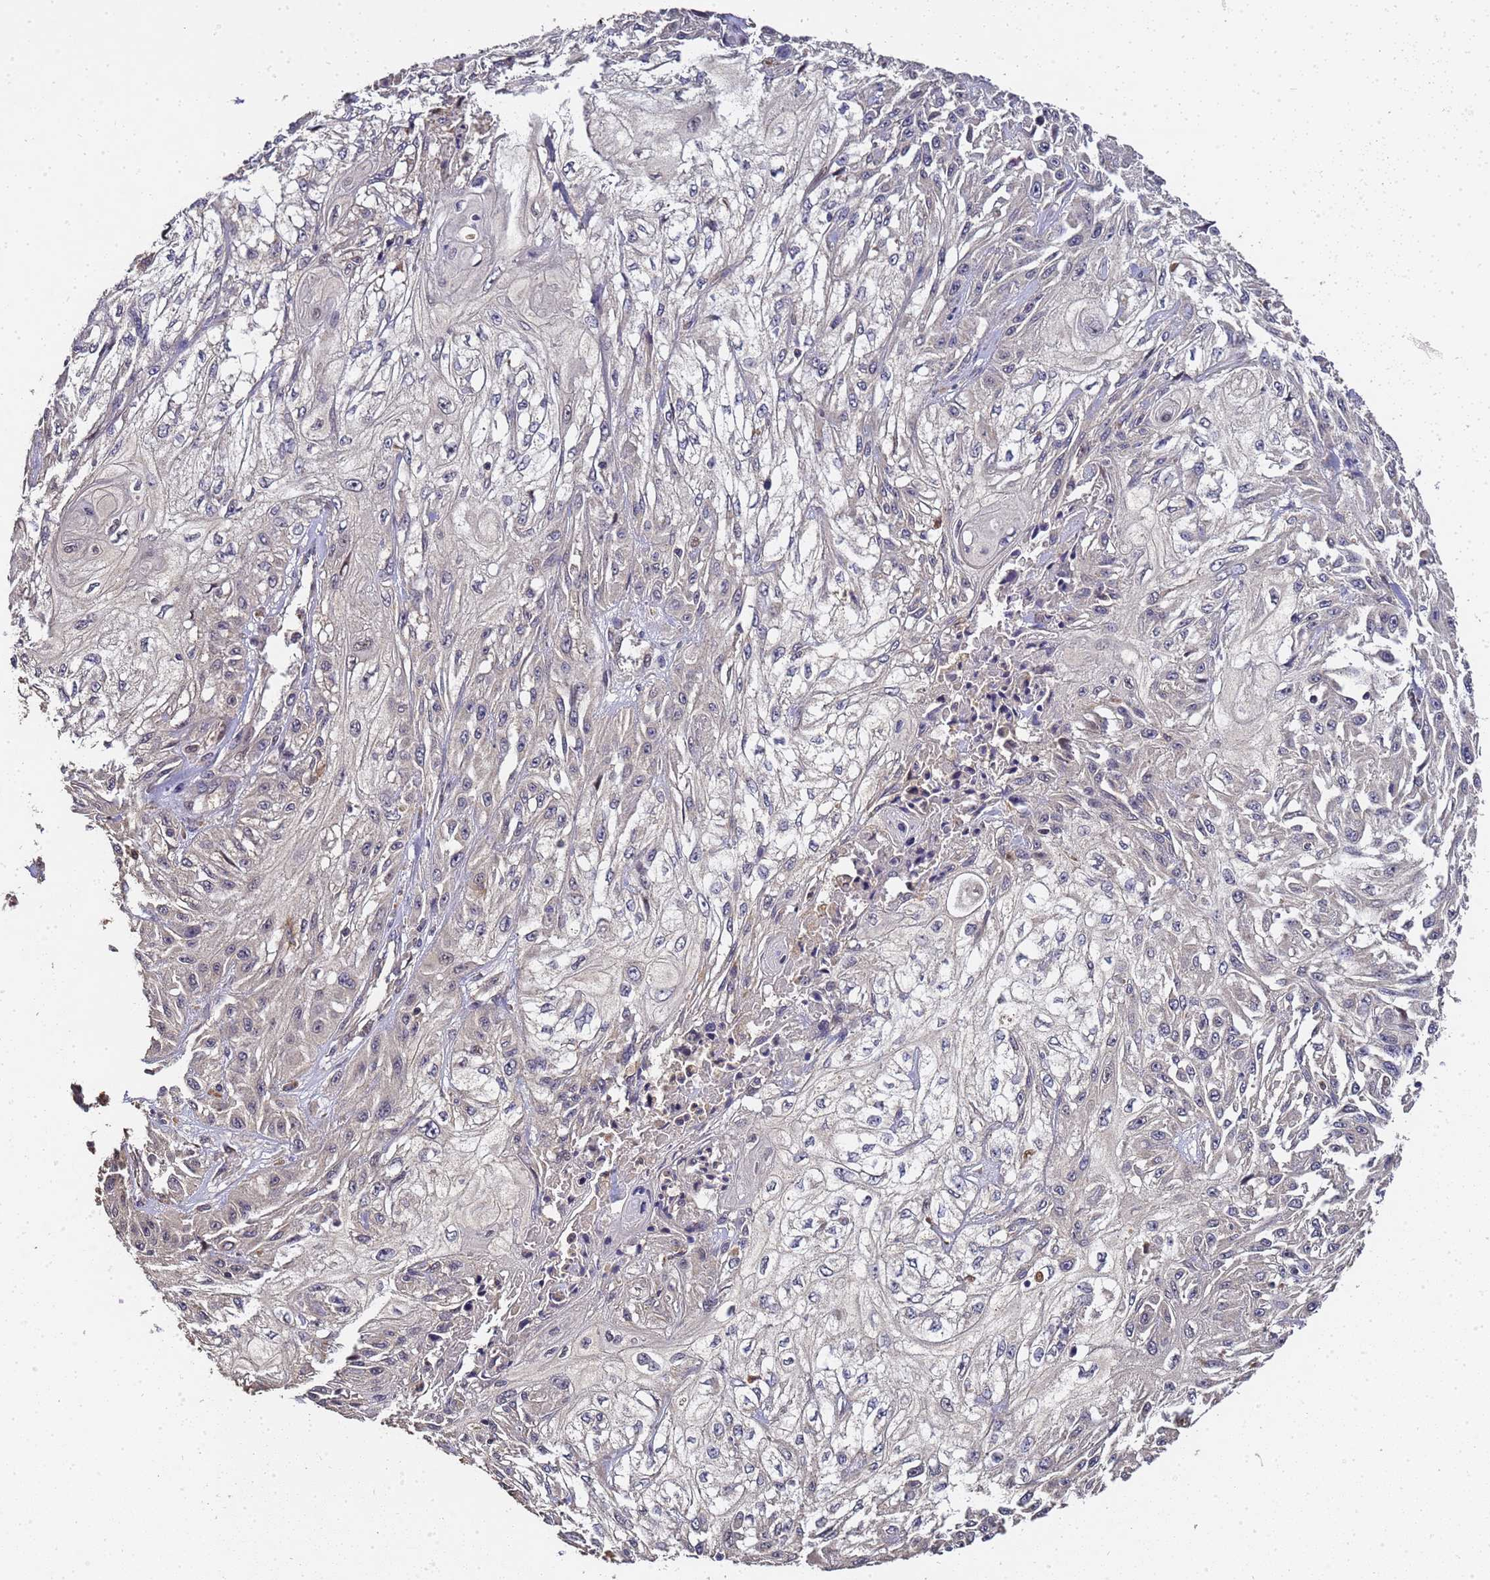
{"staining": {"intensity": "negative", "quantity": "none", "location": "none"}, "tissue": "skin cancer", "cell_type": "Tumor cells", "image_type": "cancer", "snomed": [{"axis": "morphology", "description": "Squamous cell carcinoma, NOS"}, {"axis": "morphology", "description": "Squamous cell carcinoma, metastatic, NOS"}, {"axis": "topography", "description": "Skin"}, {"axis": "topography", "description": "Lymph node"}], "caption": "High magnification brightfield microscopy of squamous cell carcinoma (skin) stained with DAB (3,3'-diaminobenzidine) (brown) and counterstained with hematoxylin (blue): tumor cells show no significant positivity.", "gene": "LGI4", "patient": {"sex": "male", "age": 75}}